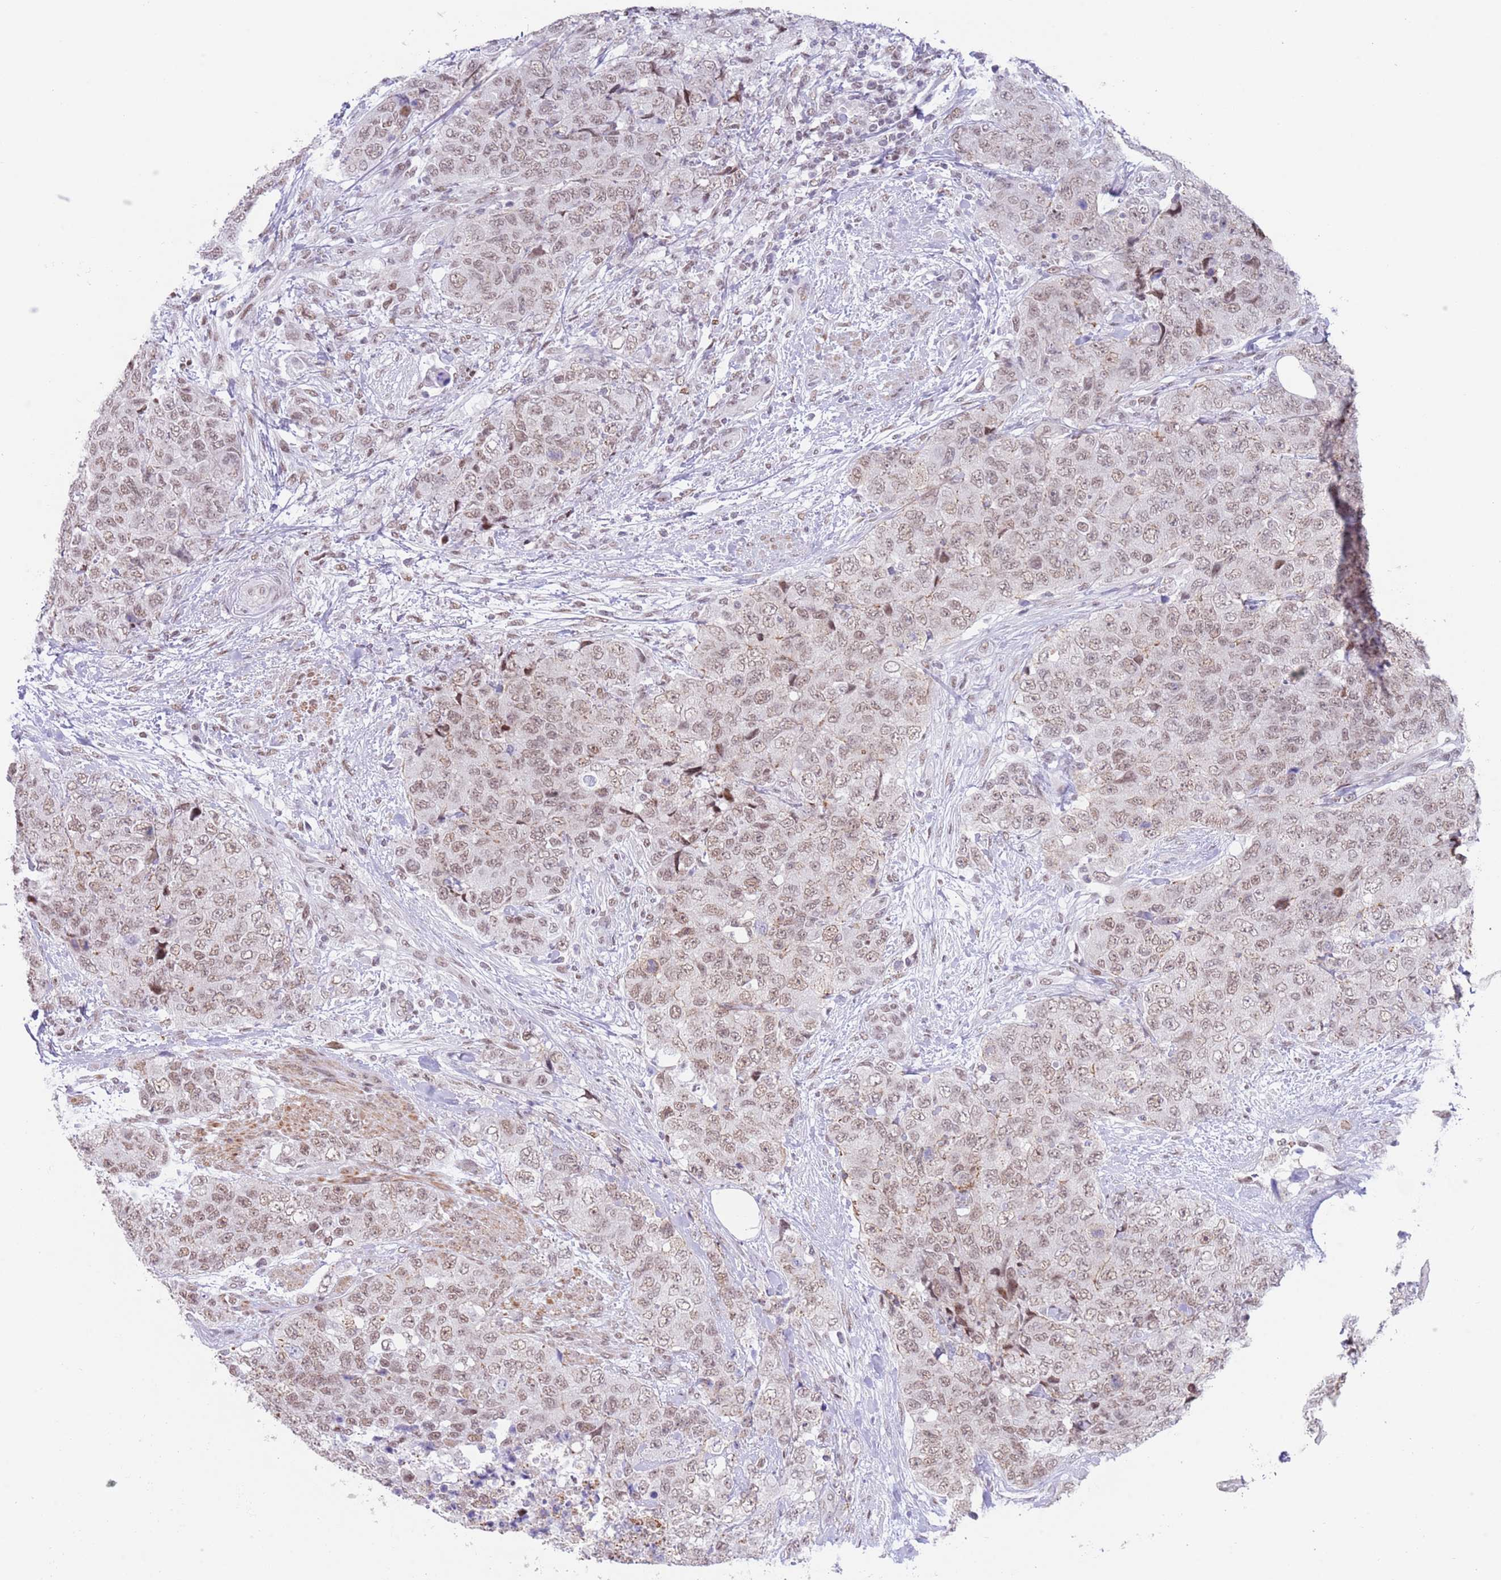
{"staining": {"intensity": "moderate", "quantity": ">75%", "location": "nuclear"}, "tissue": "urothelial cancer", "cell_type": "Tumor cells", "image_type": "cancer", "snomed": [{"axis": "morphology", "description": "Urothelial carcinoma, High grade"}, {"axis": "topography", "description": "Urinary bladder"}], "caption": "Protein expression analysis of human urothelial carcinoma (high-grade) reveals moderate nuclear staining in about >75% of tumor cells.", "gene": "ZNF382", "patient": {"sex": "female", "age": 78}}